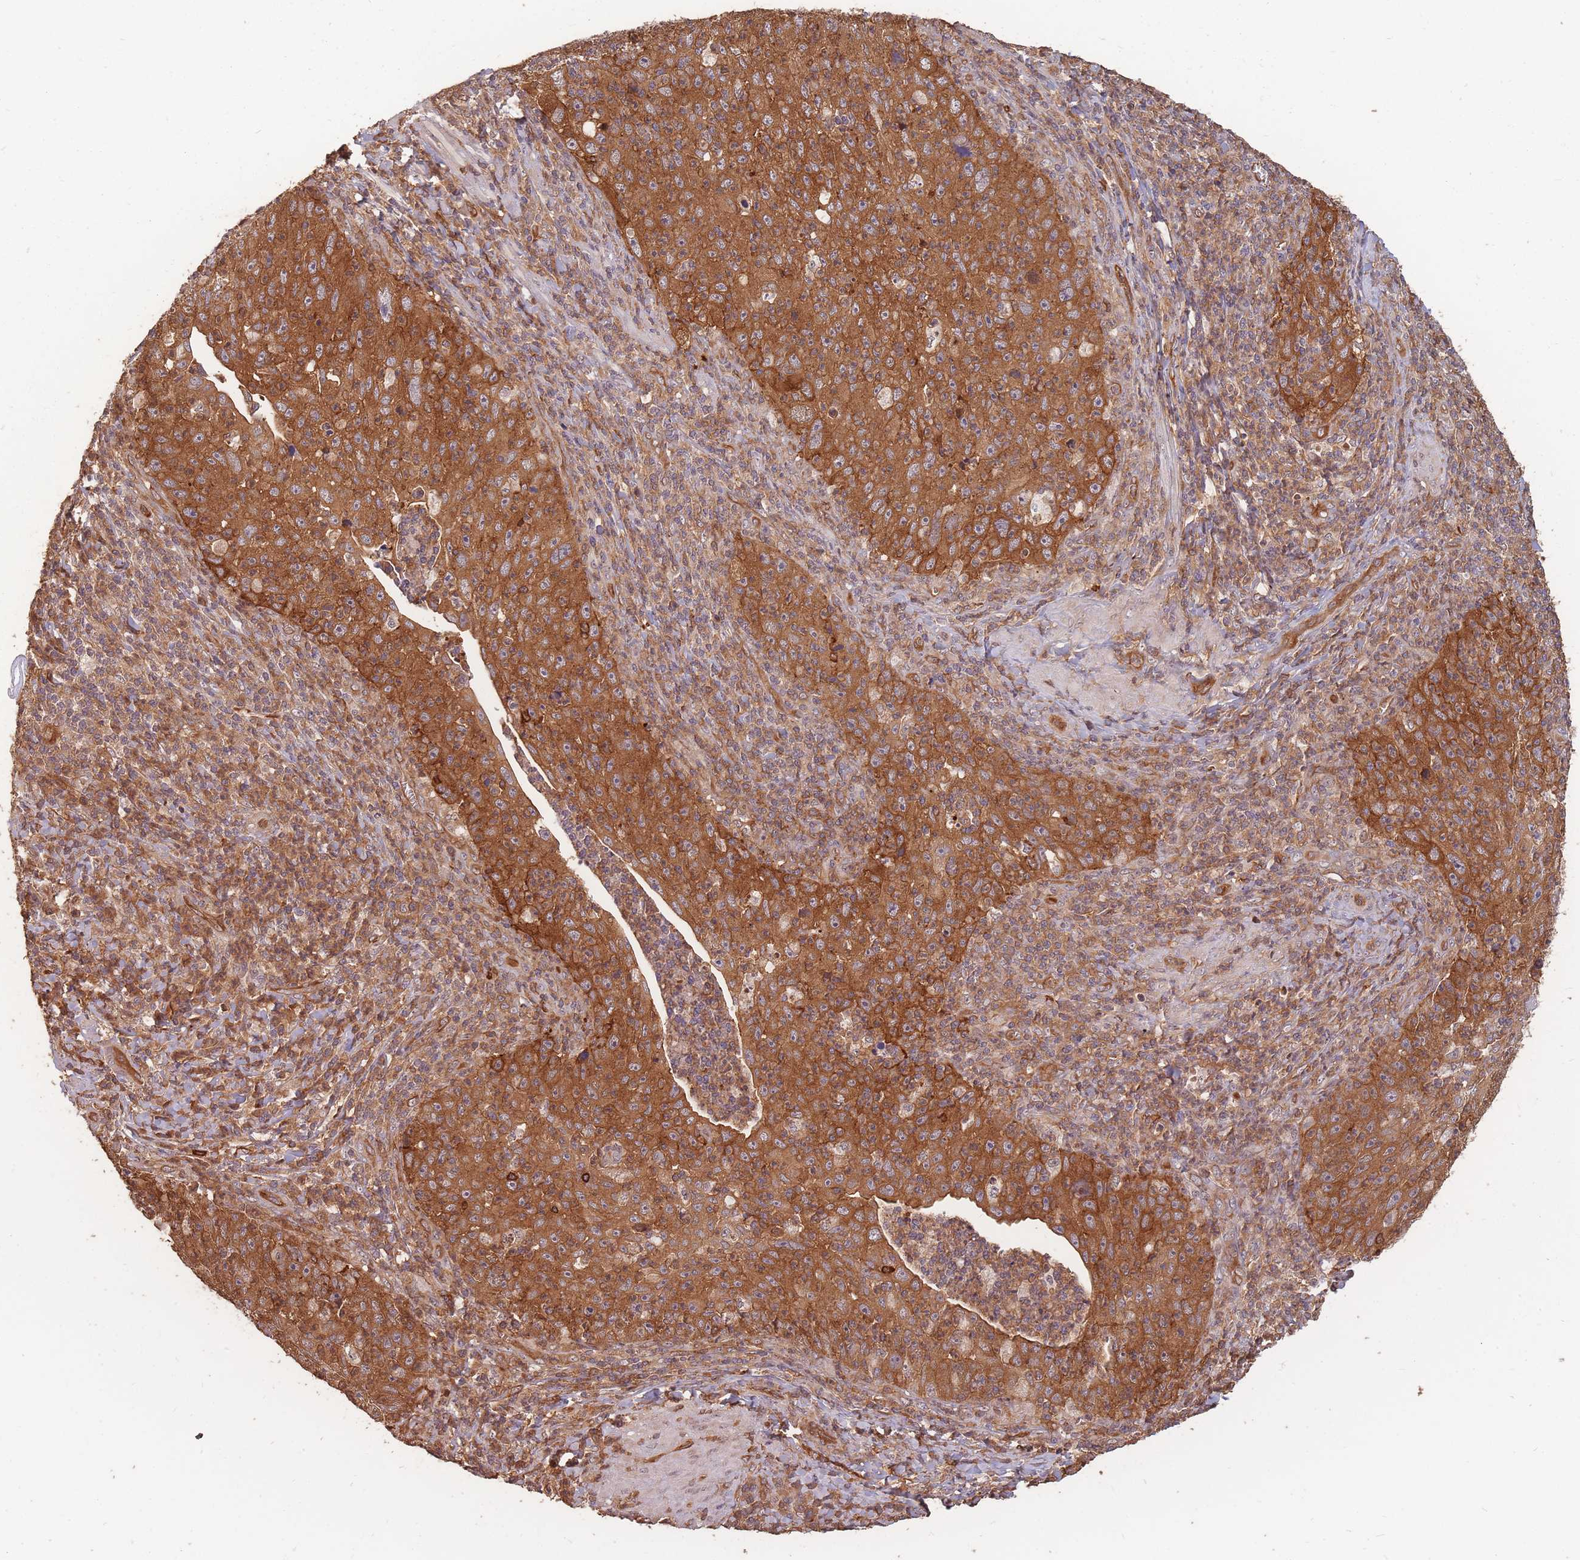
{"staining": {"intensity": "strong", "quantity": ">75%", "location": "cytoplasmic/membranous"}, "tissue": "cervical cancer", "cell_type": "Tumor cells", "image_type": "cancer", "snomed": [{"axis": "morphology", "description": "Squamous cell carcinoma, NOS"}, {"axis": "topography", "description": "Cervix"}], "caption": "A brown stain shows strong cytoplasmic/membranous positivity of a protein in cervical cancer (squamous cell carcinoma) tumor cells.", "gene": "PLS3", "patient": {"sex": "female", "age": 30}}